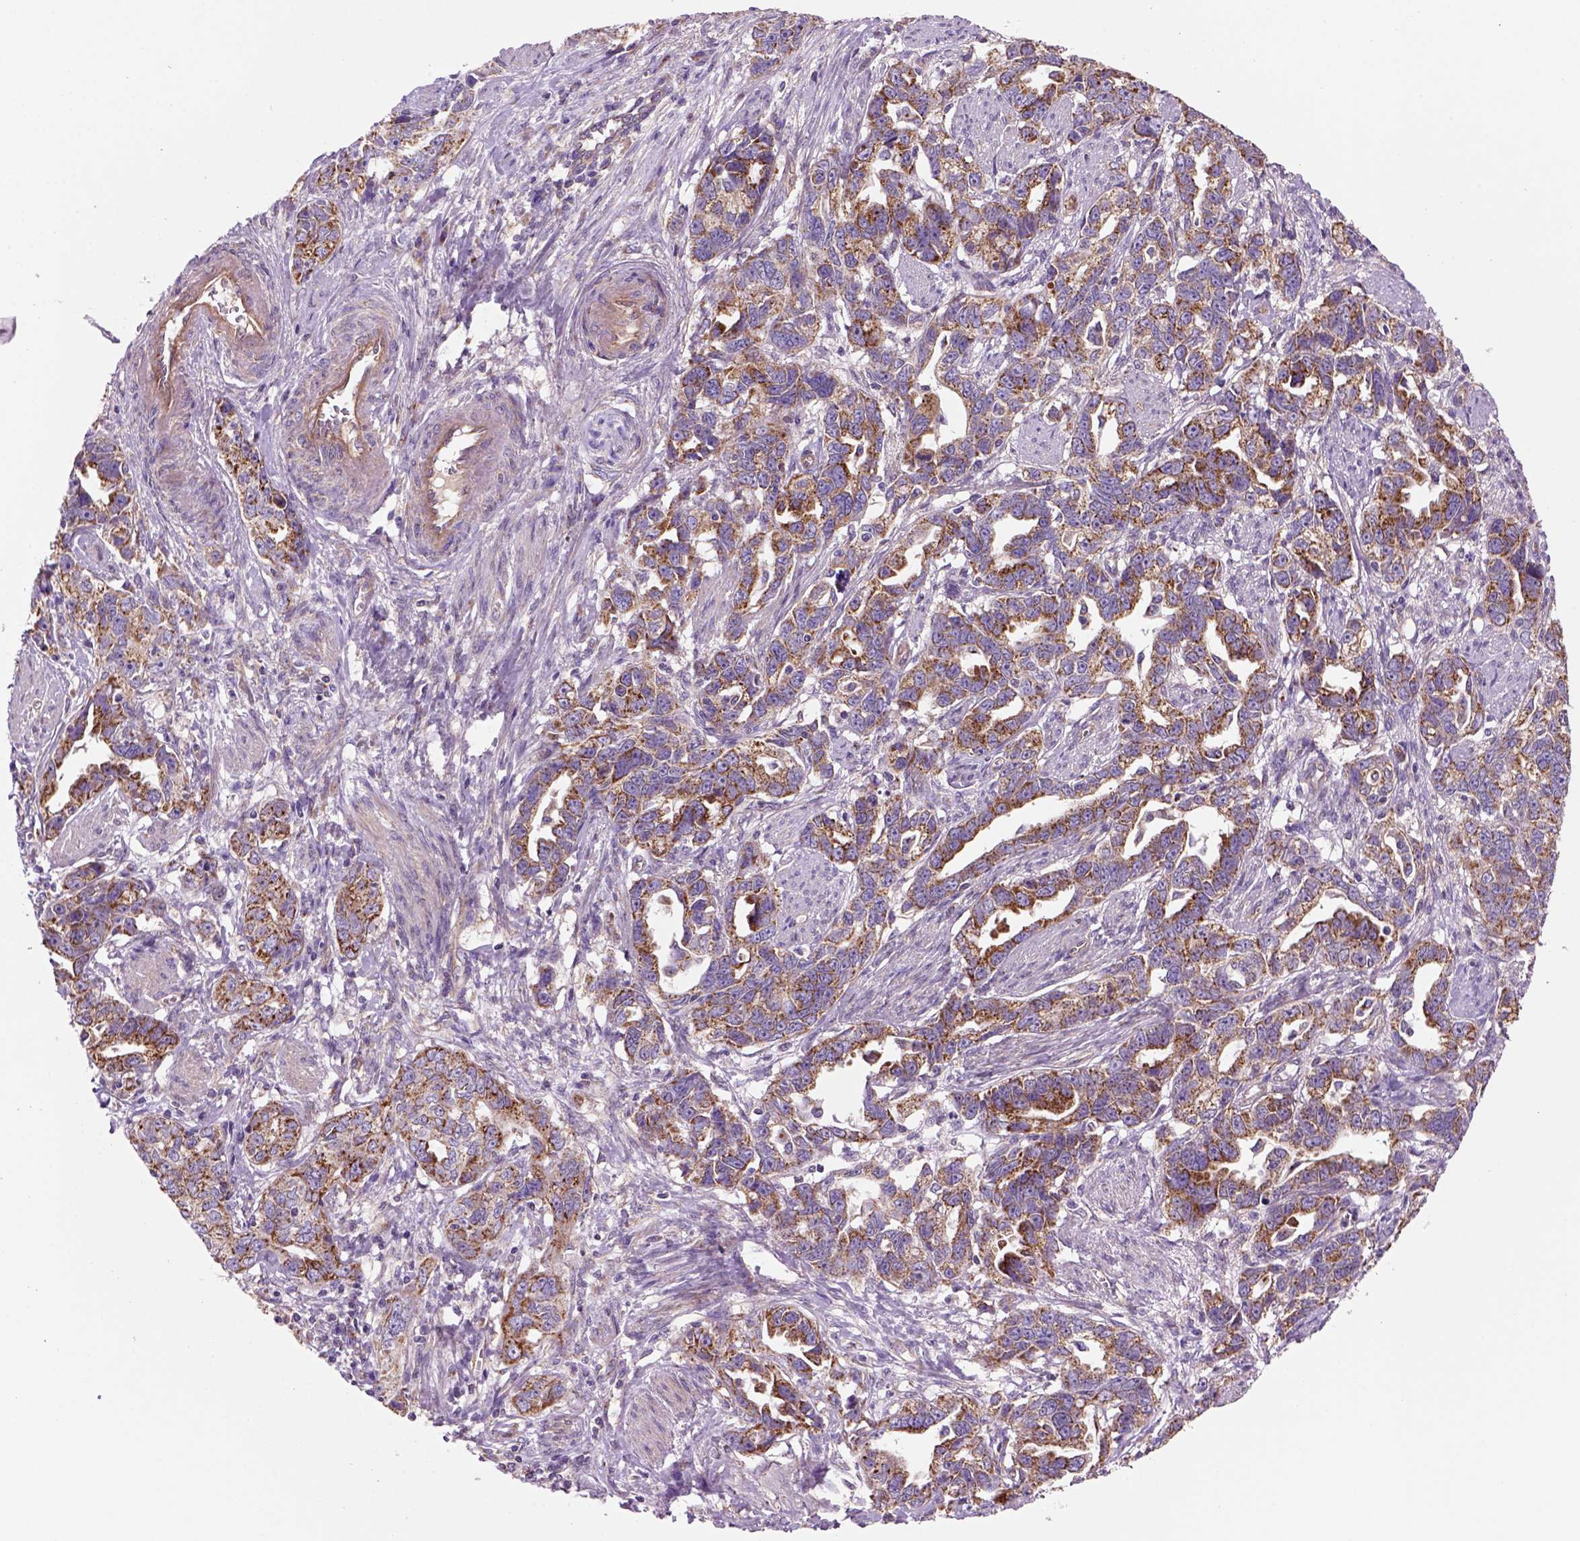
{"staining": {"intensity": "strong", "quantity": "<25%", "location": "cytoplasmic/membranous"}, "tissue": "ovarian cancer", "cell_type": "Tumor cells", "image_type": "cancer", "snomed": [{"axis": "morphology", "description": "Cystadenocarcinoma, serous, NOS"}, {"axis": "topography", "description": "Ovary"}], "caption": "Serous cystadenocarcinoma (ovarian) stained with a brown dye exhibits strong cytoplasmic/membranous positive staining in approximately <25% of tumor cells.", "gene": "WARS2", "patient": {"sex": "female", "age": 51}}